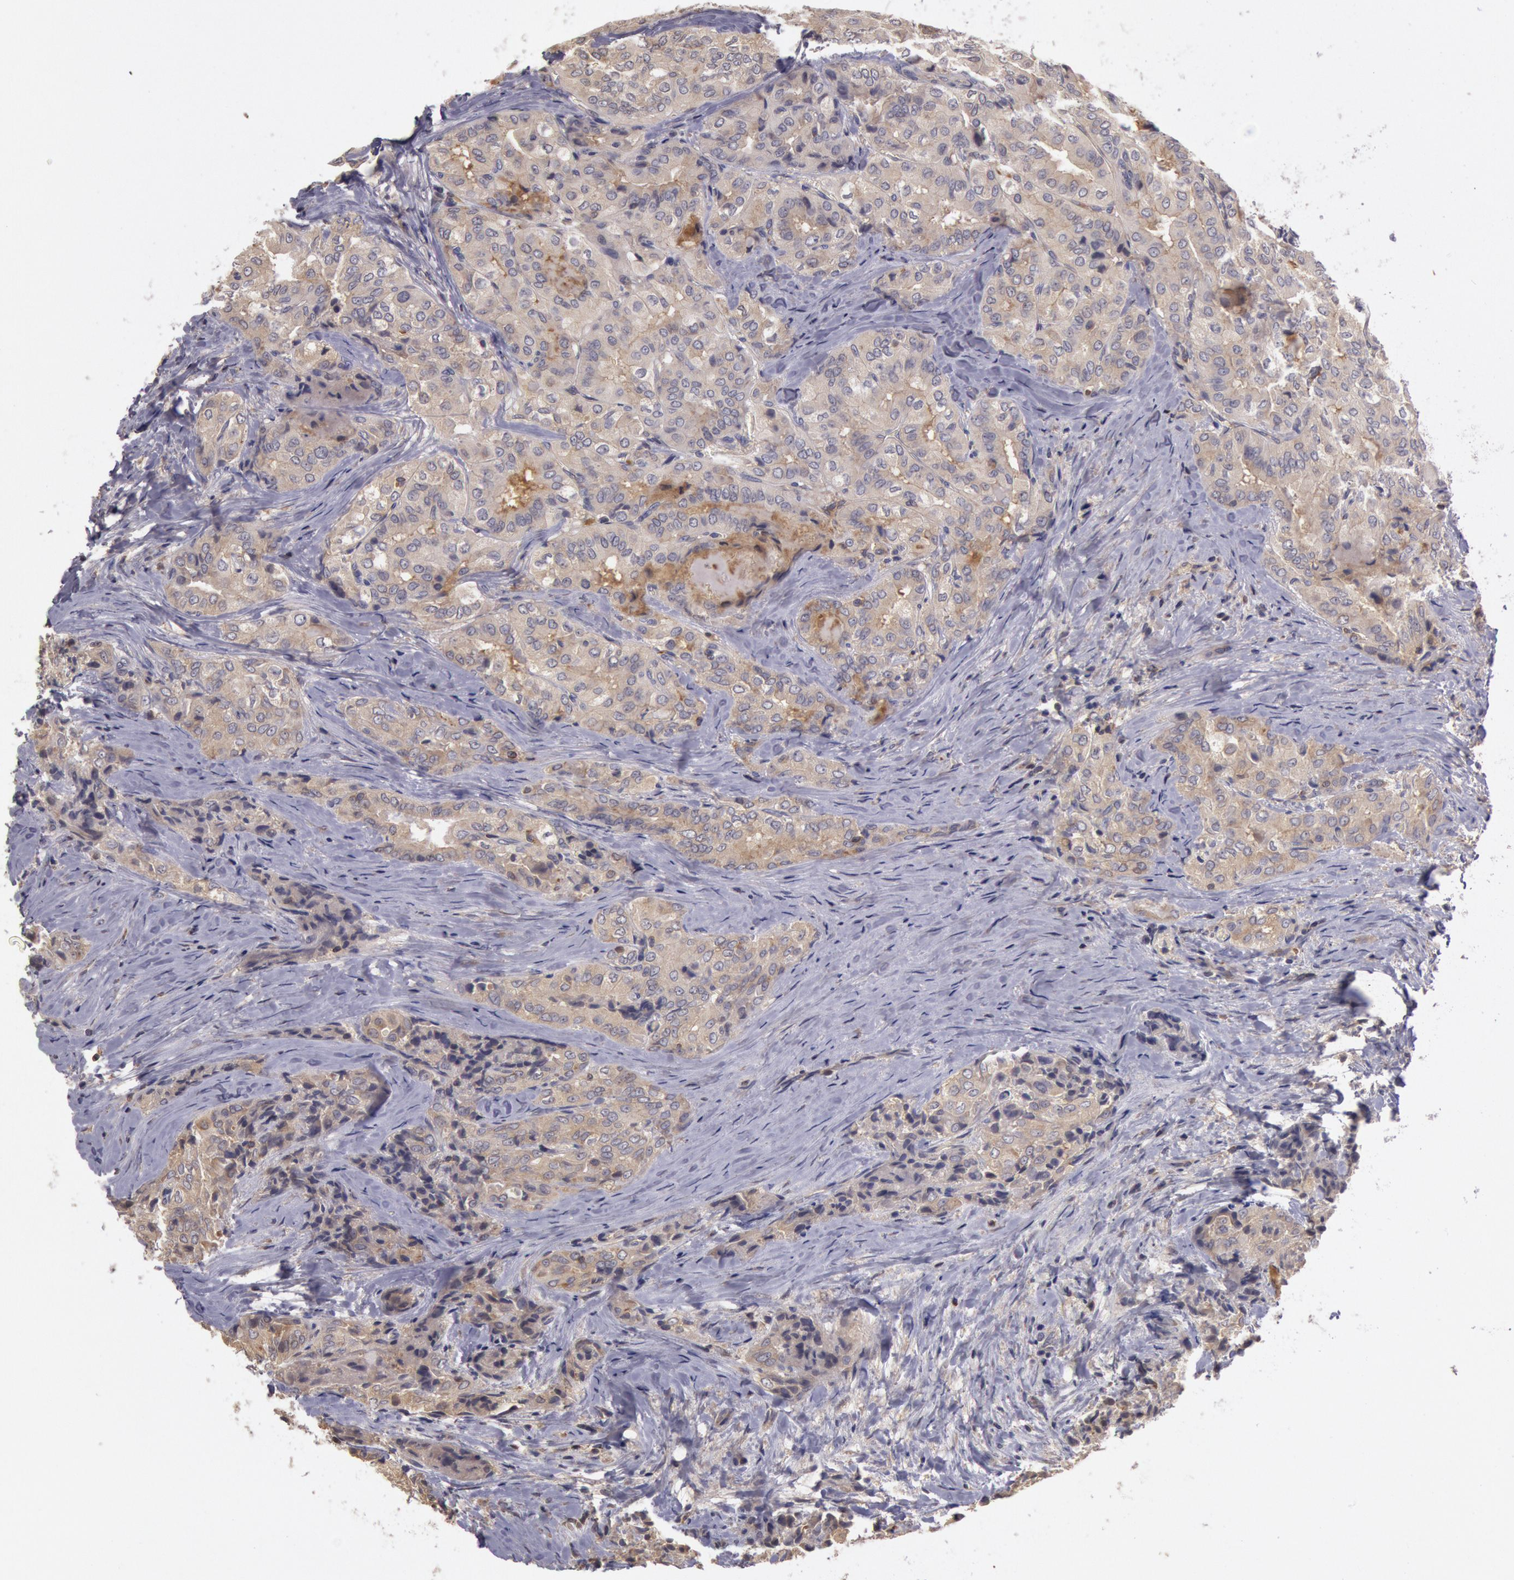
{"staining": {"intensity": "weak", "quantity": ">75%", "location": "cytoplasmic/membranous"}, "tissue": "thyroid cancer", "cell_type": "Tumor cells", "image_type": "cancer", "snomed": [{"axis": "morphology", "description": "Papillary adenocarcinoma, NOS"}, {"axis": "topography", "description": "Thyroid gland"}], "caption": "Human papillary adenocarcinoma (thyroid) stained for a protein (brown) reveals weak cytoplasmic/membranous positive staining in approximately >75% of tumor cells.", "gene": "NMT2", "patient": {"sex": "female", "age": 71}}